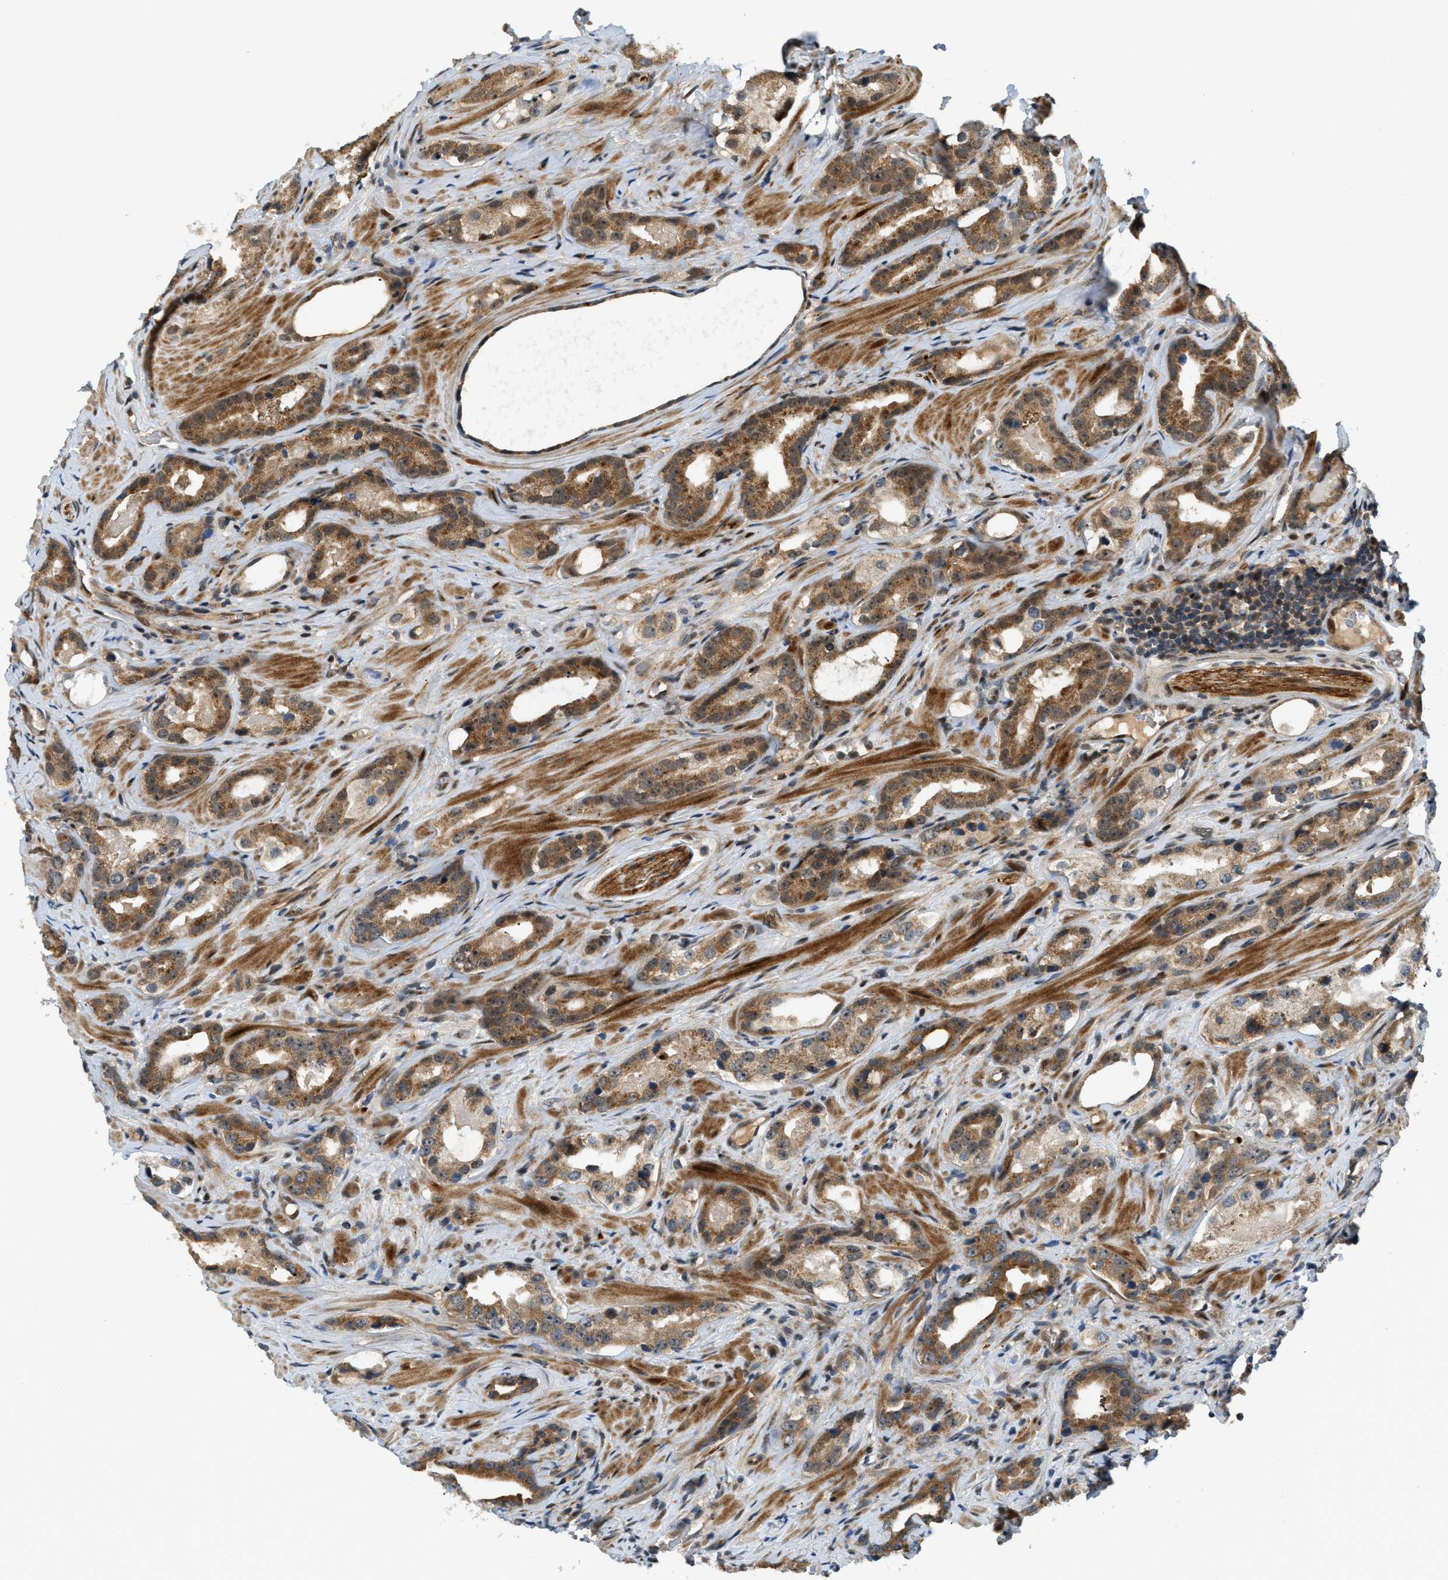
{"staining": {"intensity": "moderate", "quantity": ">75%", "location": "cytoplasmic/membranous,nuclear"}, "tissue": "prostate cancer", "cell_type": "Tumor cells", "image_type": "cancer", "snomed": [{"axis": "morphology", "description": "Adenocarcinoma, High grade"}, {"axis": "topography", "description": "Prostate"}], "caption": "Immunohistochemical staining of human high-grade adenocarcinoma (prostate) demonstrates moderate cytoplasmic/membranous and nuclear protein expression in about >75% of tumor cells.", "gene": "TRAPPC14", "patient": {"sex": "male", "age": 63}}